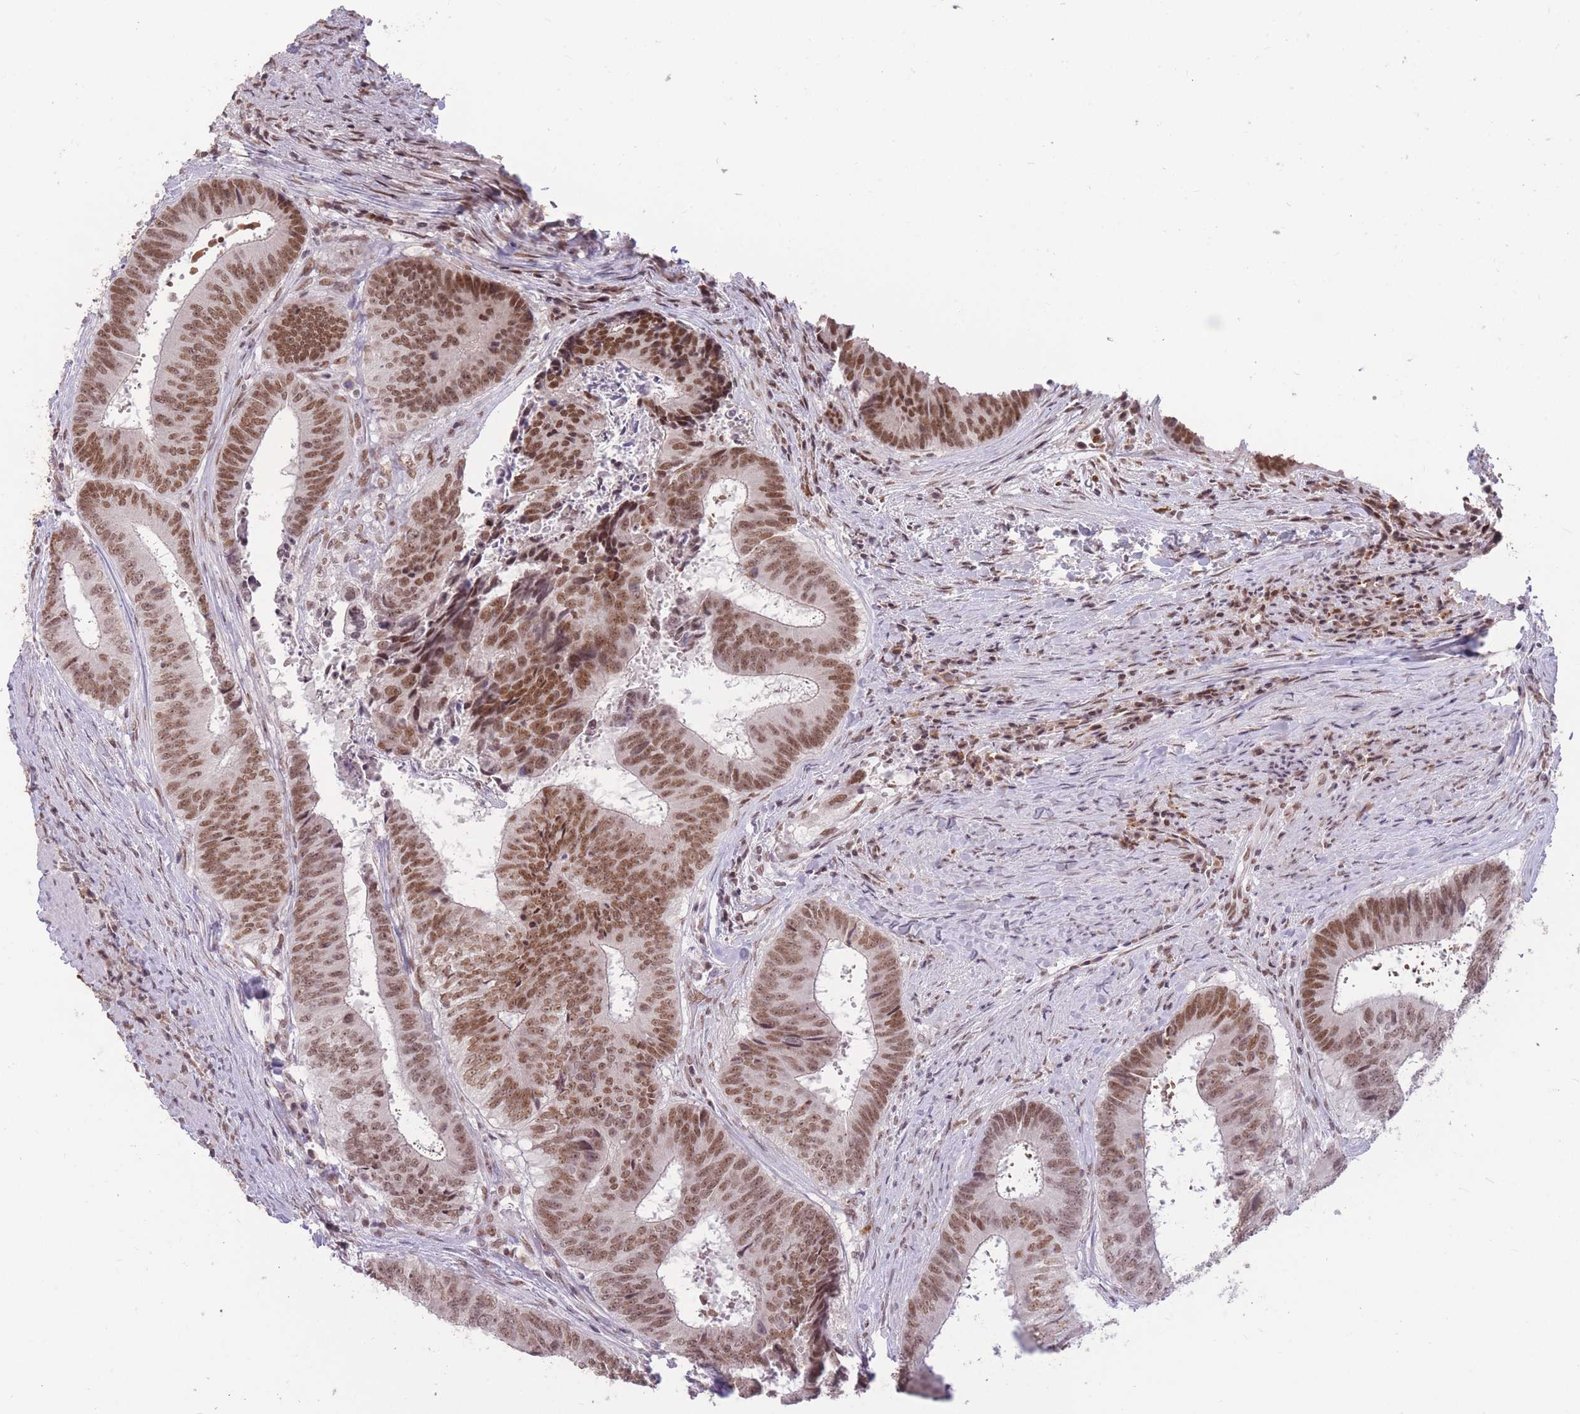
{"staining": {"intensity": "moderate", "quantity": ">75%", "location": "nuclear"}, "tissue": "colorectal cancer", "cell_type": "Tumor cells", "image_type": "cancer", "snomed": [{"axis": "morphology", "description": "Adenocarcinoma, NOS"}, {"axis": "topography", "description": "Rectum"}], "caption": "Human adenocarcinoma (colorectal) stained for a protein (brown) shows moderate nuclear positive expression in approximately >75% of tumor cells.", "gene": "HNRNPUL1", "patient": {"sex": "male", "age": 72}}